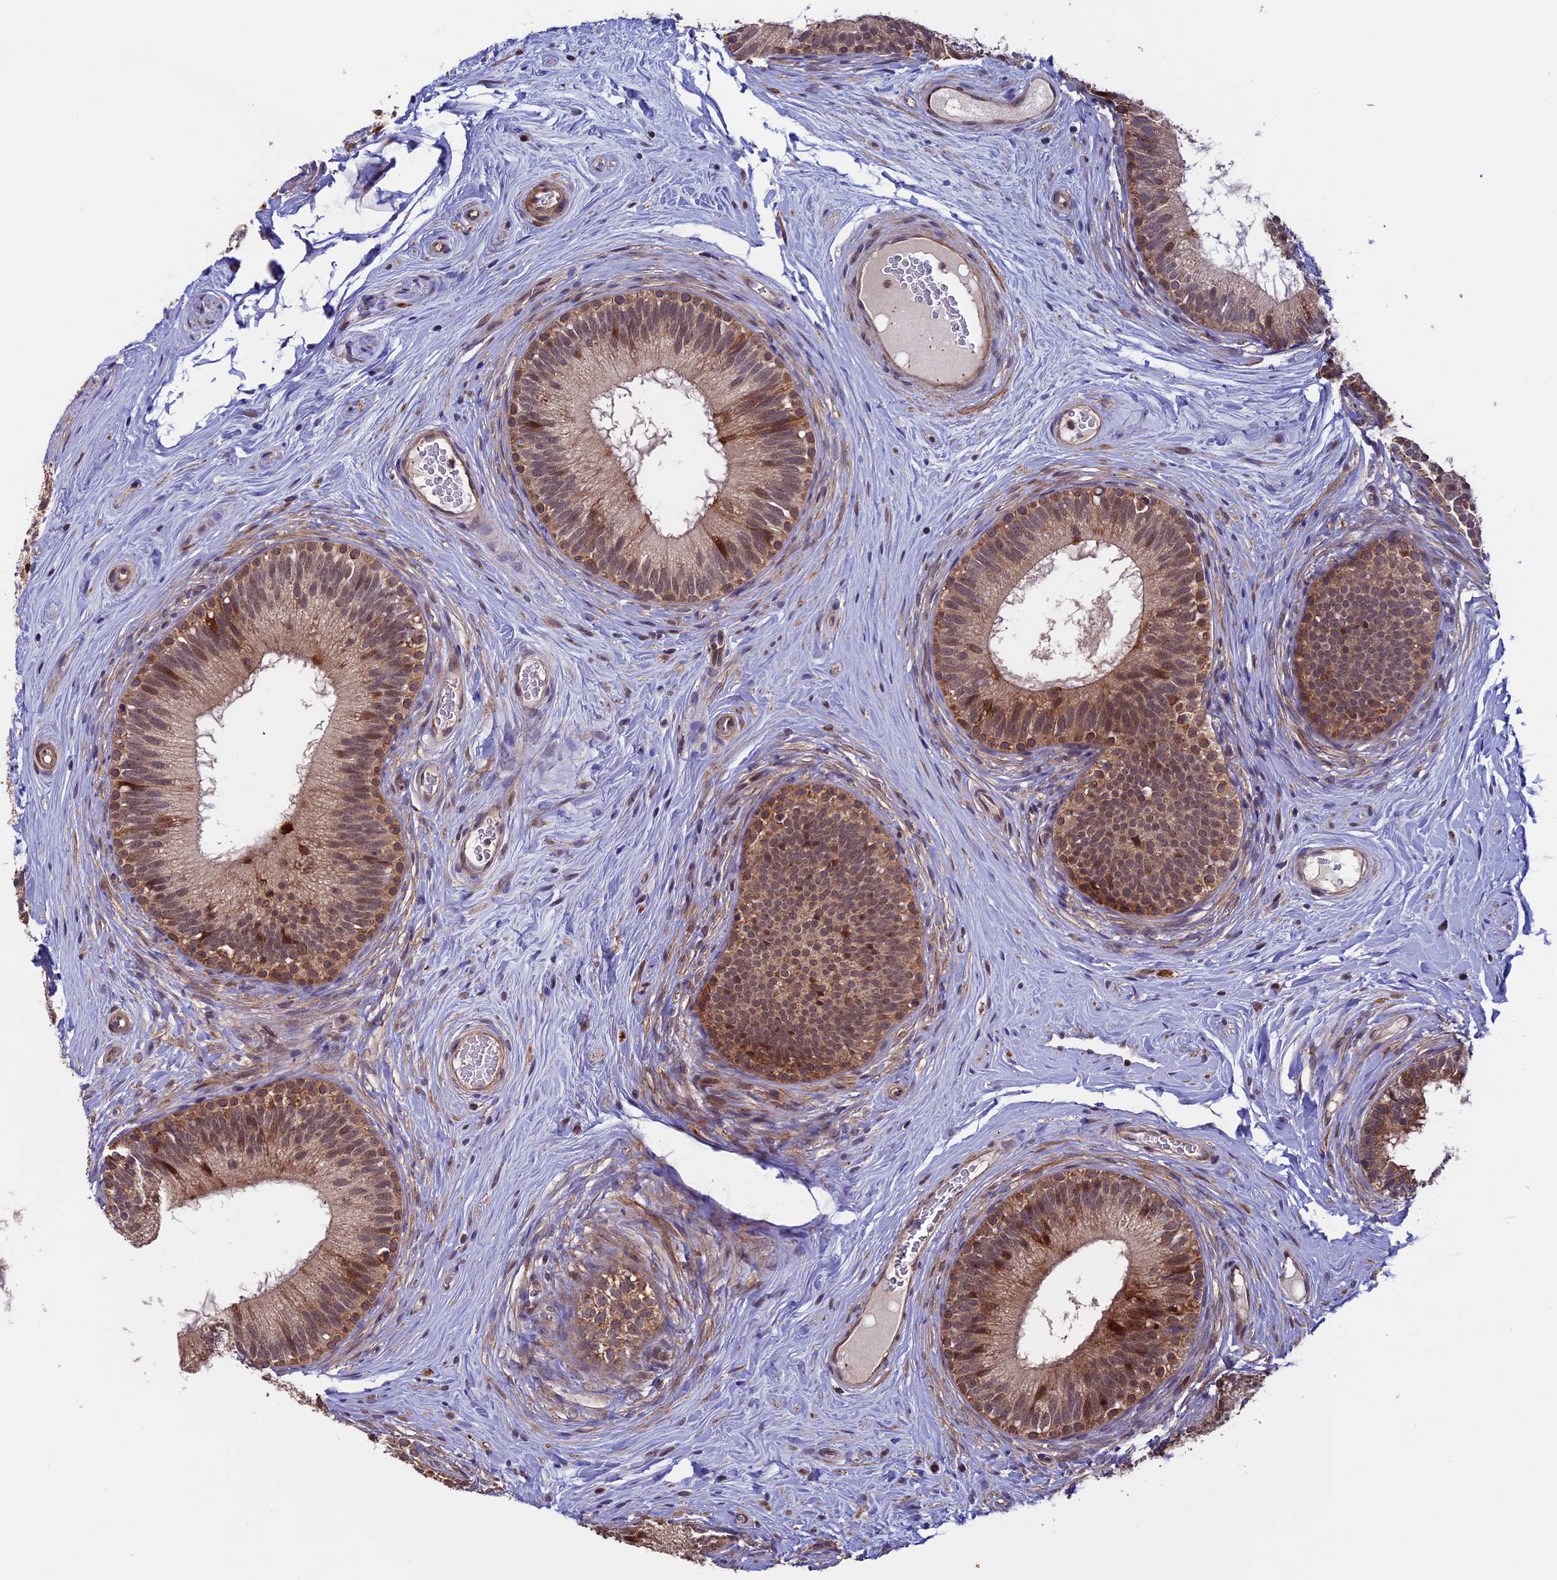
{"staining": {"intensity": "moderate", "quantity": ">75%", "location": "cytoplasmic/membranous,nuclear"}, "tissue": "epididymis", "cell_type": "Glandular cells", "image_type": "normal", "snomed": [{"axis": "morphology", "description": "Normal tissue, NOS"}, {"axis": "topography", "description": "Epididymis"}], "caption": "Immunohistochemical staining of normal human epididymis shows moderate cytoplasmic/membranous,nuclear protein positivity in approximately >75% of glandular cells. (IHC, brightfield microscopy, high magnification).", "gene": "RNF17", "patient": {"sex": "male", "age": 33}}